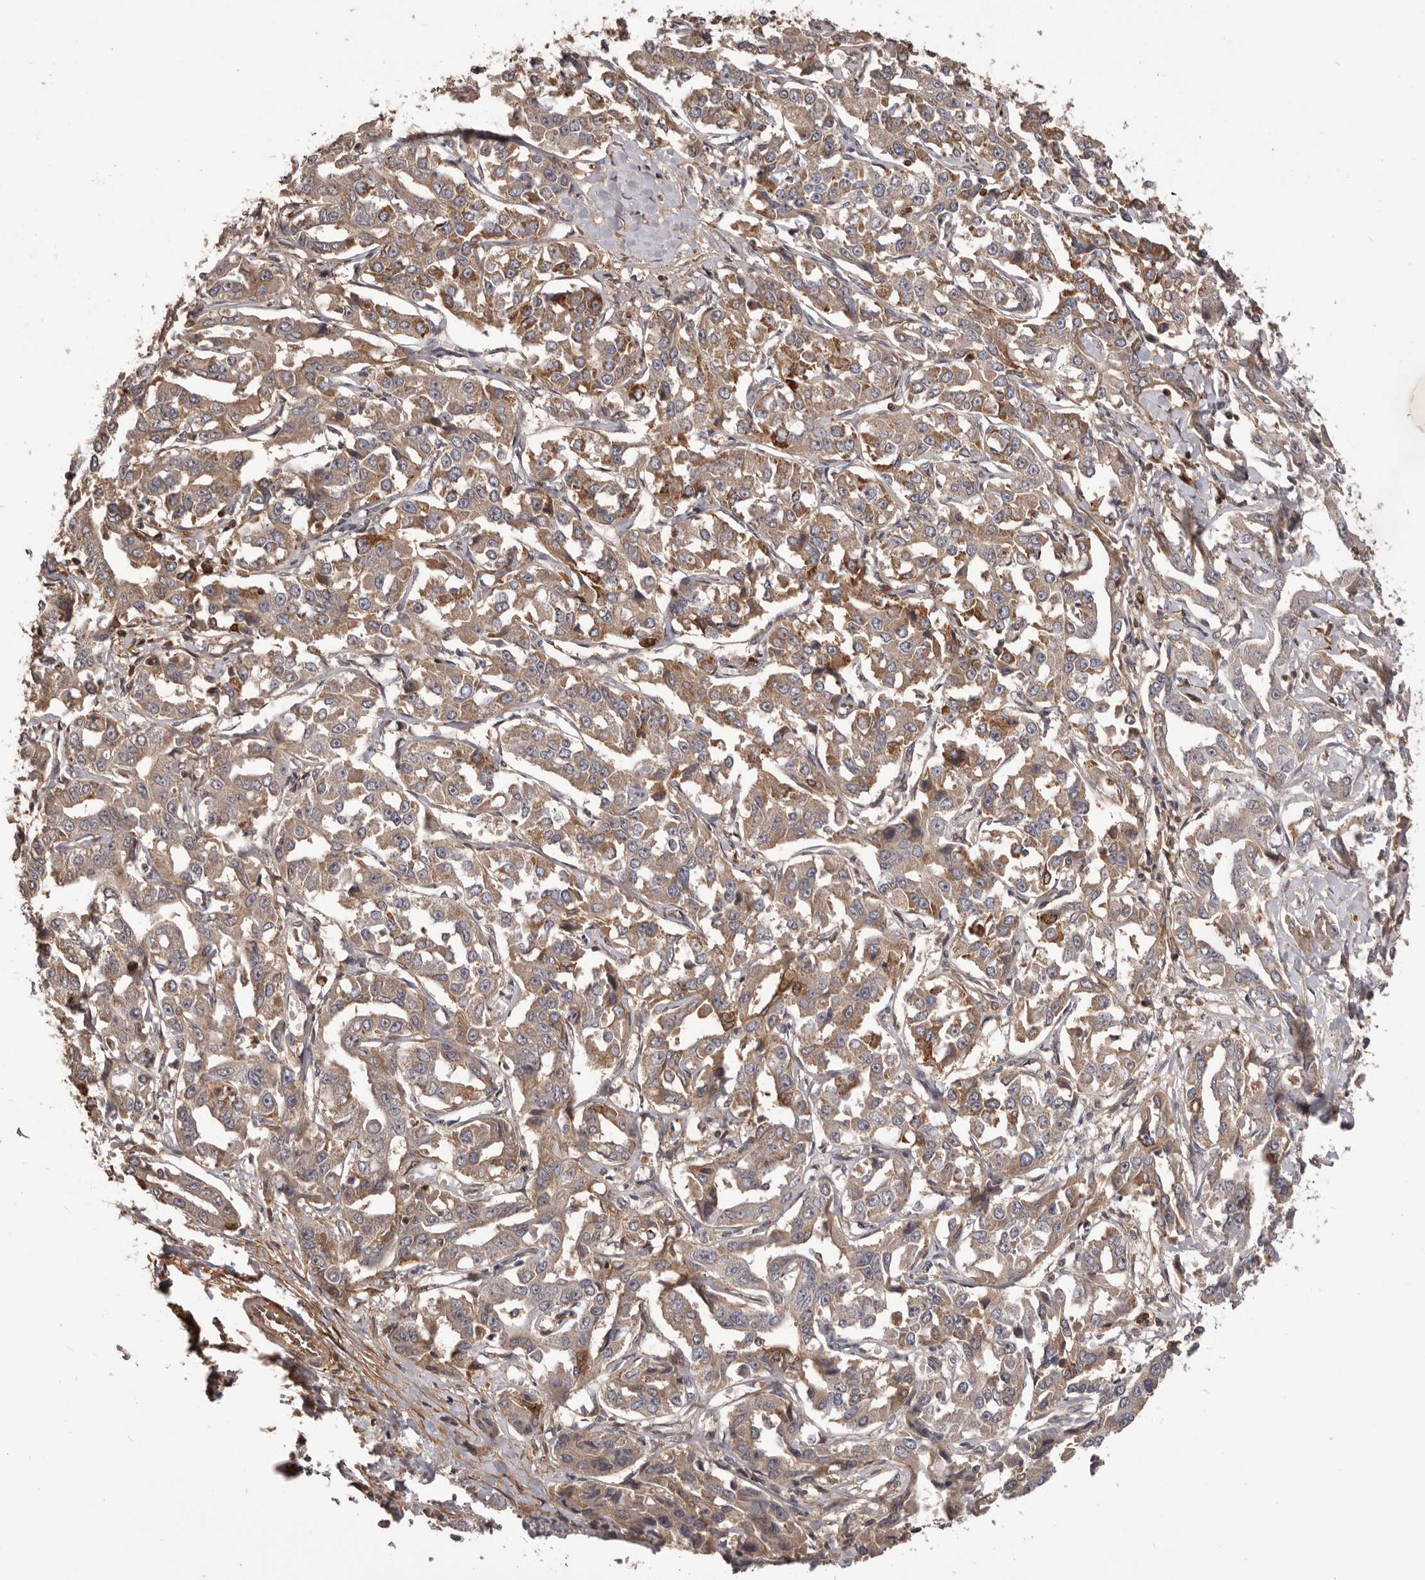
{"staining": {"intensity": "moderate", "quantity": ">75%", "location": "cytoplasmic/membranous"}, "tissue": "liver cancer", "cell_type": "Tumor cells", "image_type": "cancer", "snomed": [{"axis": "morphology", "description": "Cholangiocarcinoma"}, {"axis": "topography", "description": "Liver"}], "caption": "Protein staining by immunohistochemistry reveals moderate cytoplasmic/membranous expression in approximately >75% of tumor cells in cholangiocarcinoma (liver). (DAB IHC, brown staining for protein, blue staining for nuclei).", "gene": "GLIPR2", "patient": {"sex": "male", "age": 59}}